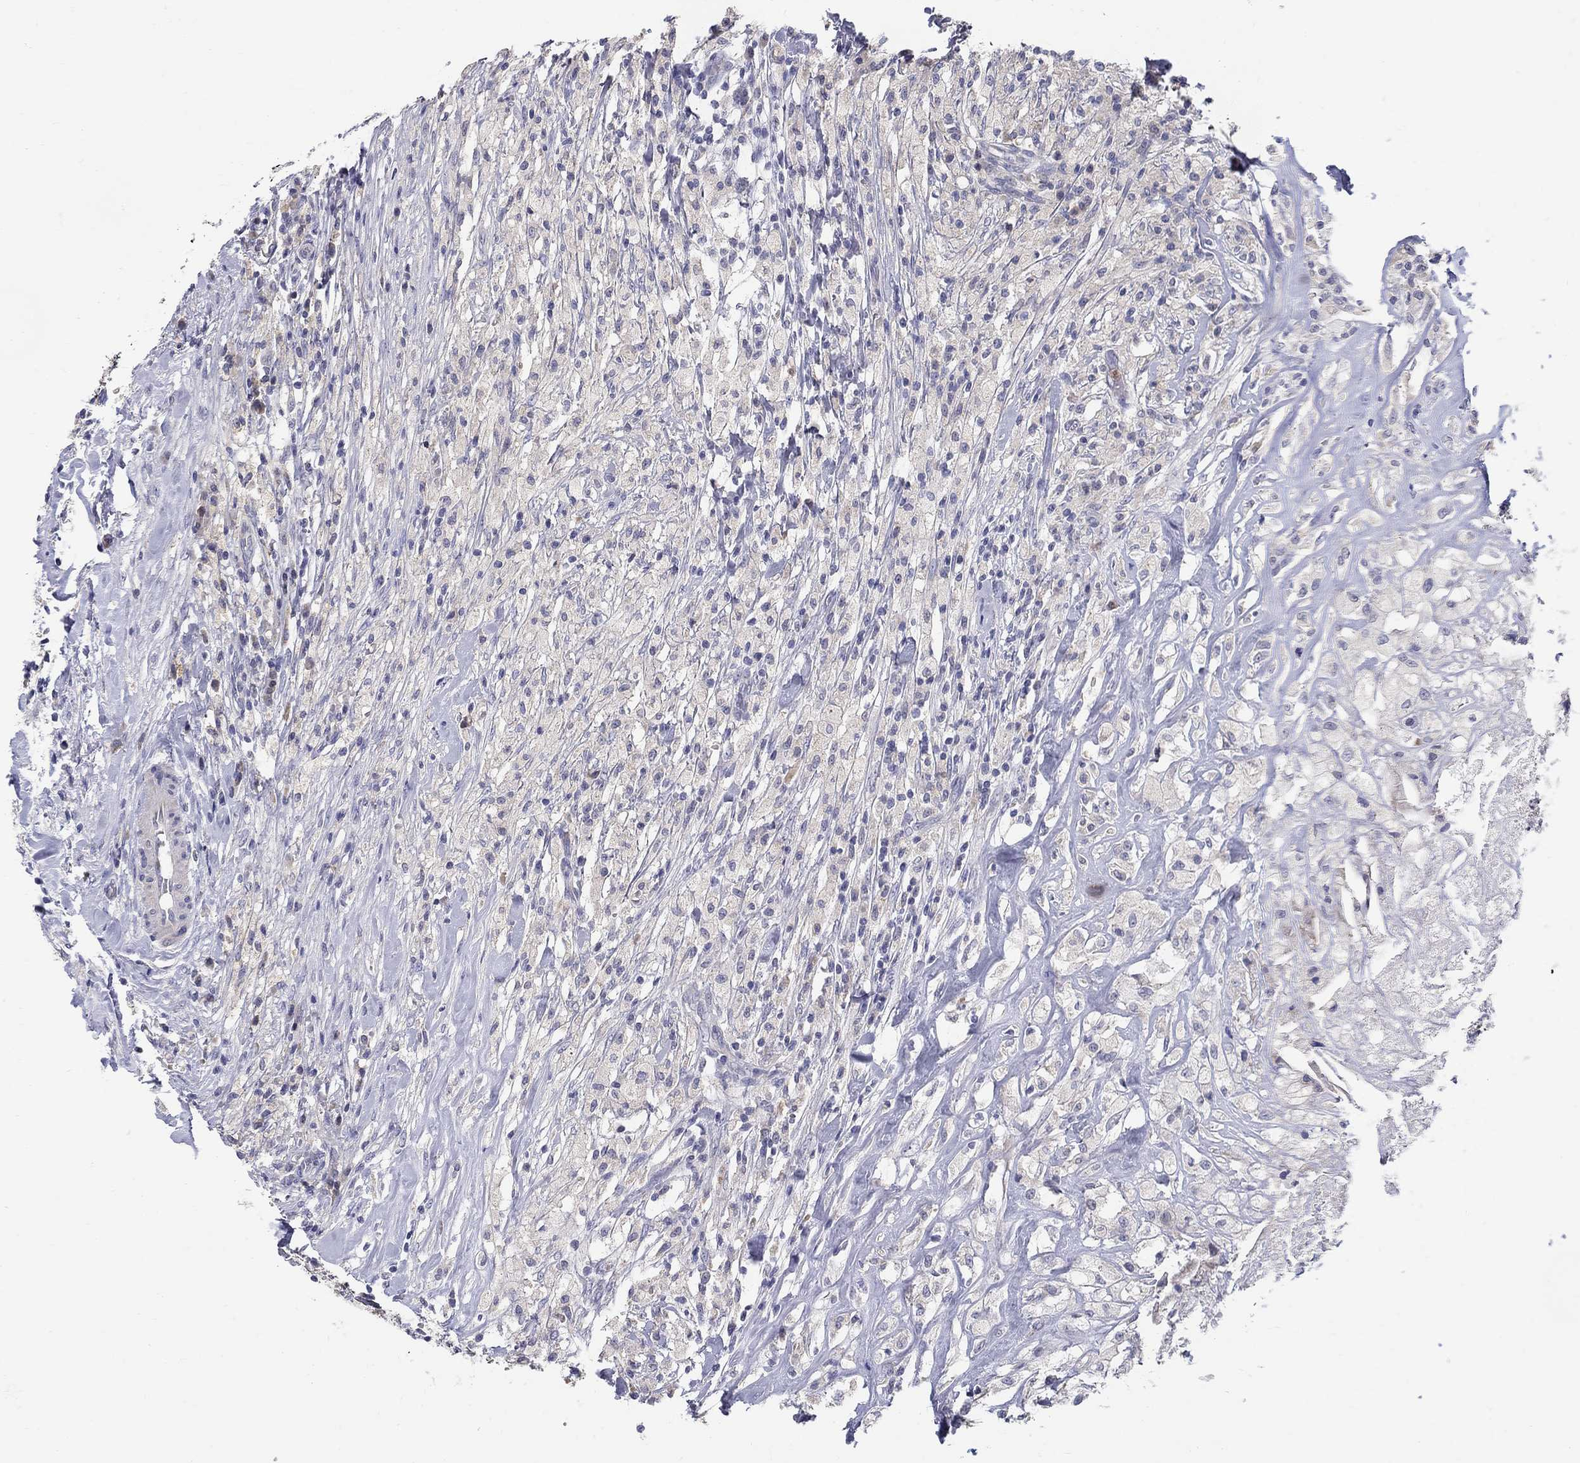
{"staining": {"intensity": "negative", "quantity": "none", "location": "none"}, "tissue": "testis cancer", "cell_type": "Tumor cells", "image_type": "cancer", "snomed": [{"axis": "morphology", "description": "Necrosis, NOS"}, {"axis": "morphology", "description": "Carcinoma, Embryonal, NOS"}, {"axis": "topography", "description": "Testis"}], "caption": "High magnification brightfield microscopy of testis cancer (embryonal carcinoma) stained with DAB (brown) and counterstained with hematoxylin (blue): tumor cells show no significant positivity. (IHC, brightfield microscopy, high magnification).", "gene": "ABCA4", "patient": {"sex": "male", "age": 19}}